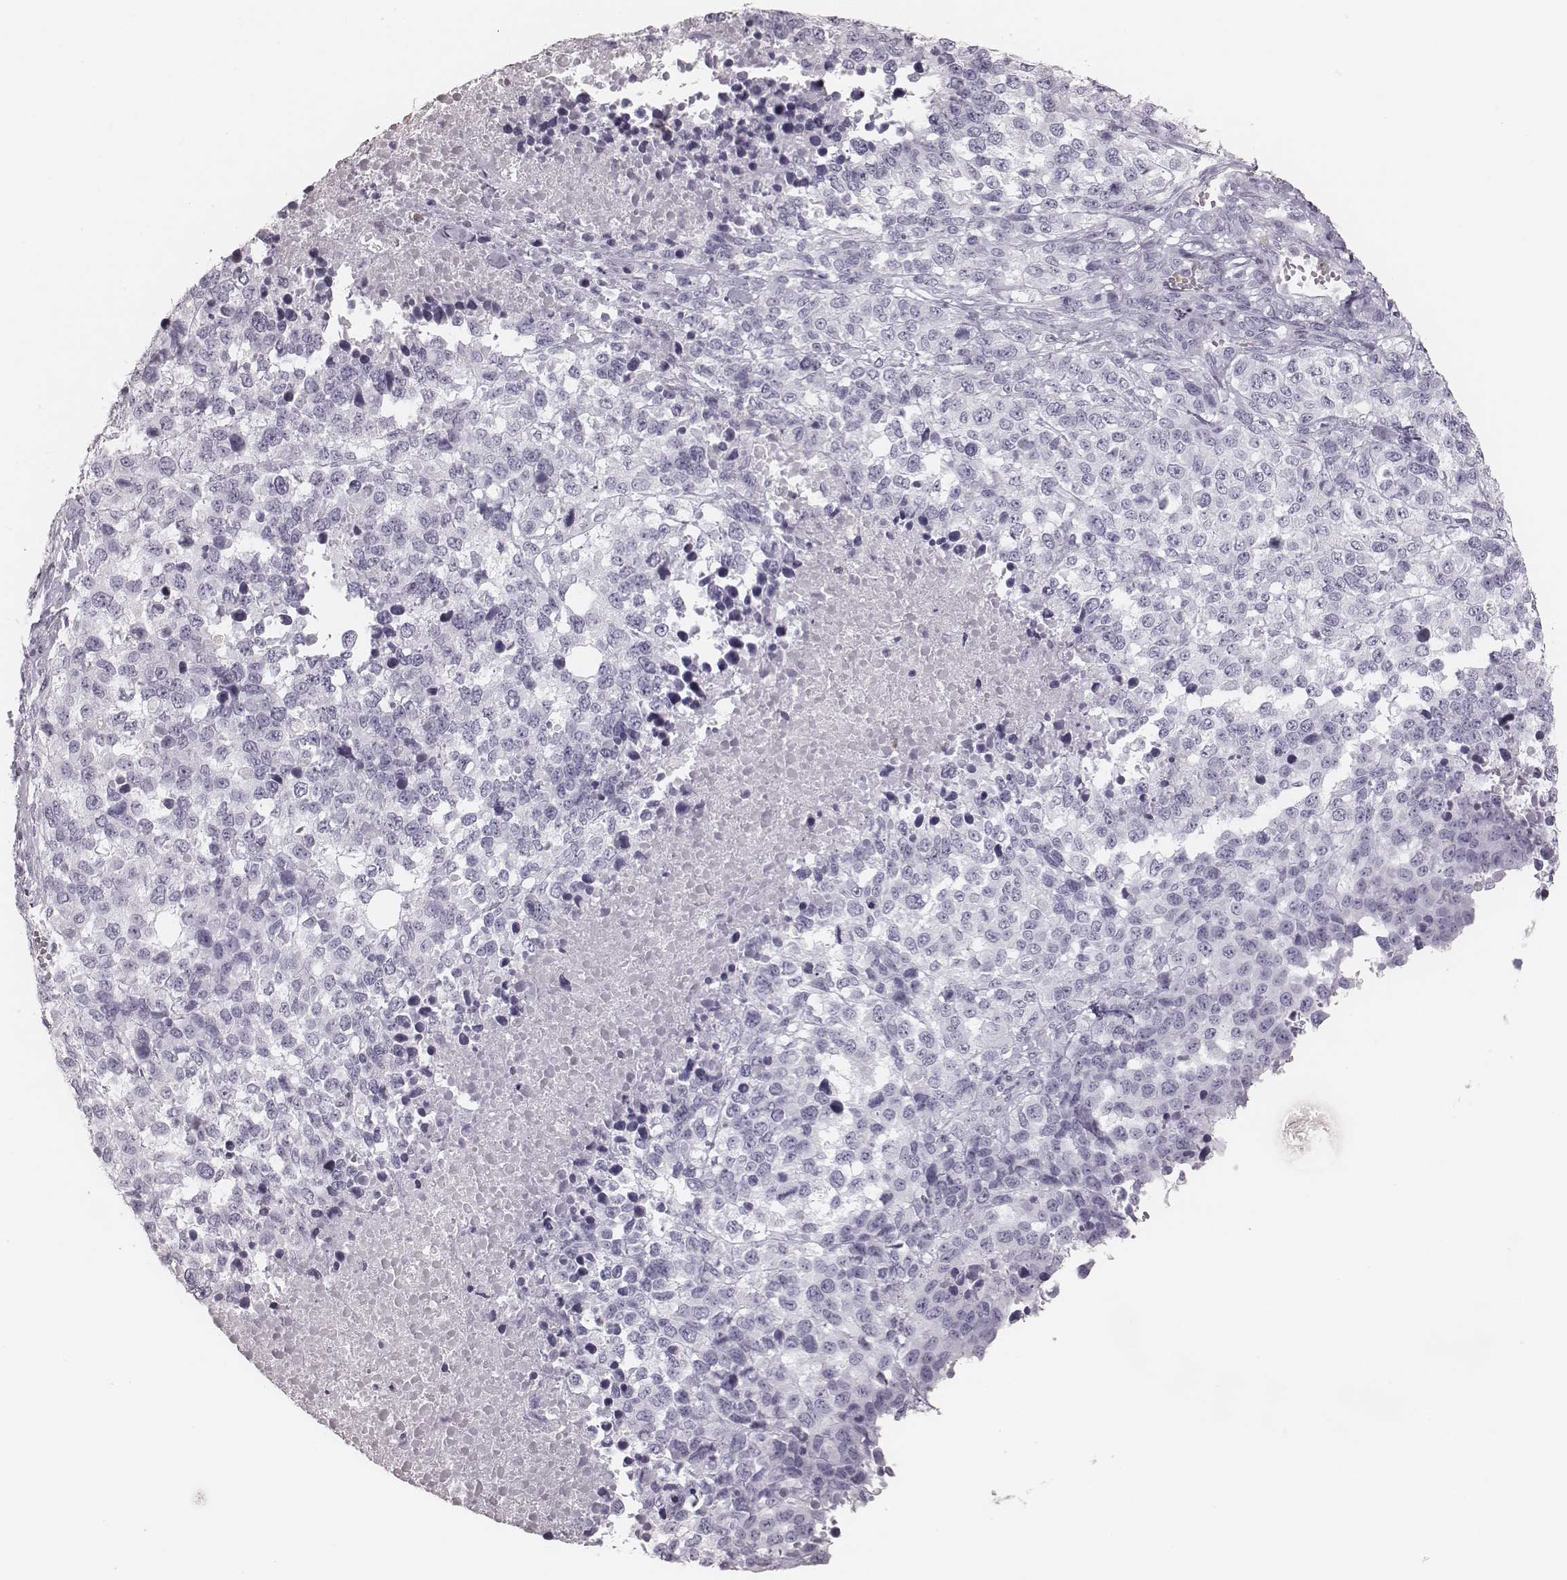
{"staining": {"intensity": "negative", "quantity": "none", "location": "none"}, "tissue": "melanoma", "cell_type": "Tumor cells", "image_type": "cancer", "snomed": [{"axis": "morphology", "description": "Malignant melanoma, Metastatic site"}, {"axis": "topography", "description": "Skin"}], "caption": "Immunohistochemistry photomicrograph of neoplastic tissue: human malignant melanoma (metastatic site) stained with DAB (3,3'-diaminobenzidine) demonstrates no significant protein positivity in tumor cells.", "gene": "ELANE", "patient": {"sex": "male", "age": 84}}